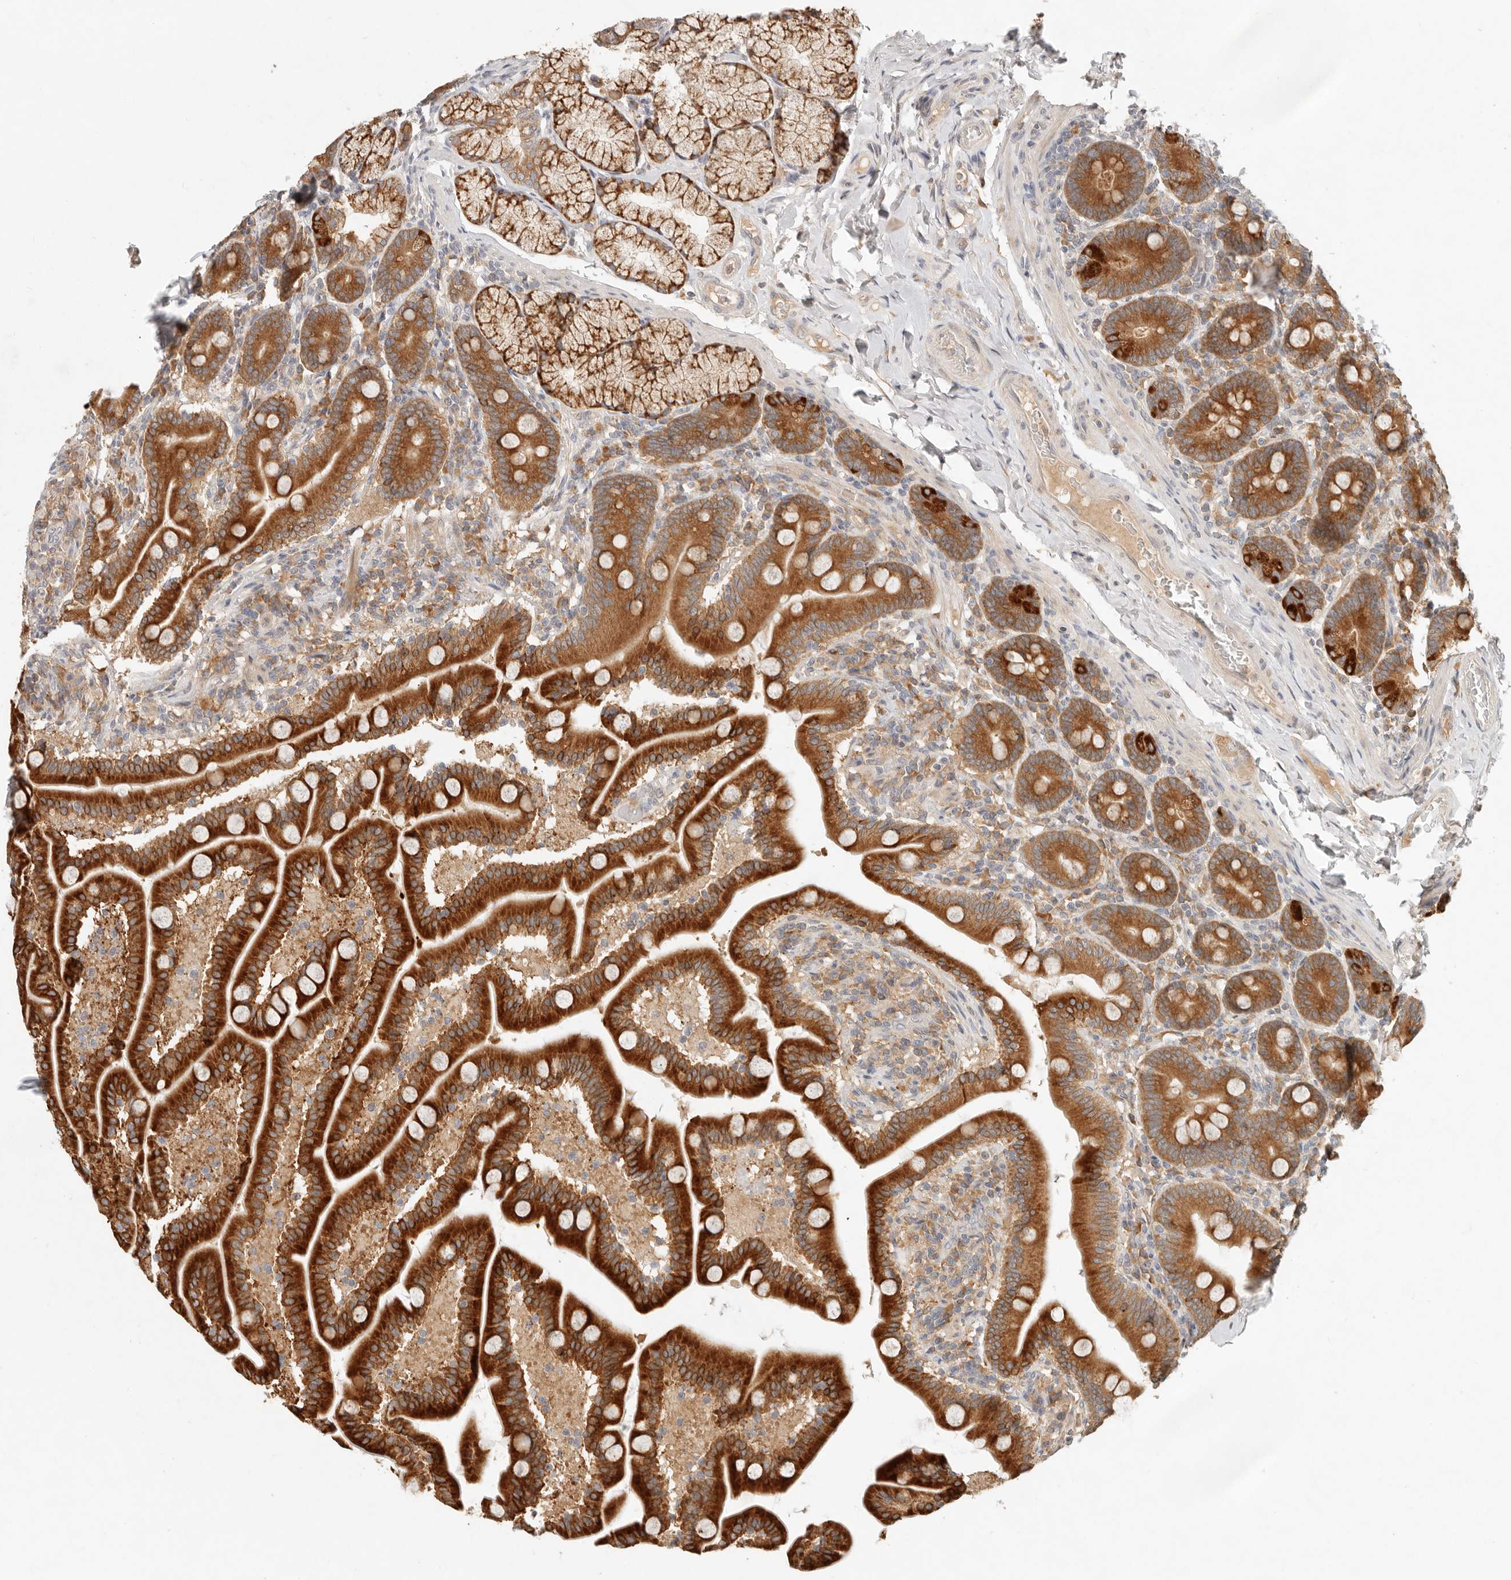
{"staining": {"intensity": "strong", "quantity": ">75%", "location": "cytoplasmic/membranous"}, "tissue": "duodenum", "cell_type": "Glandular cells", "image_type": "normal", "snomed": [{"axis": "morphology", "description": "Normal tissue, NOS"}, {"axis": "topography", "description": "Duodenum"}], "caption": "Immunohistochemistry (IHC) of normal duodenum exhibits high levels of strong cytoplasmic/membranous positivity in about >75% of glandular cells.", "gene": "ARHGEF10L", "patient": {"sex": "male", "age": 54}}